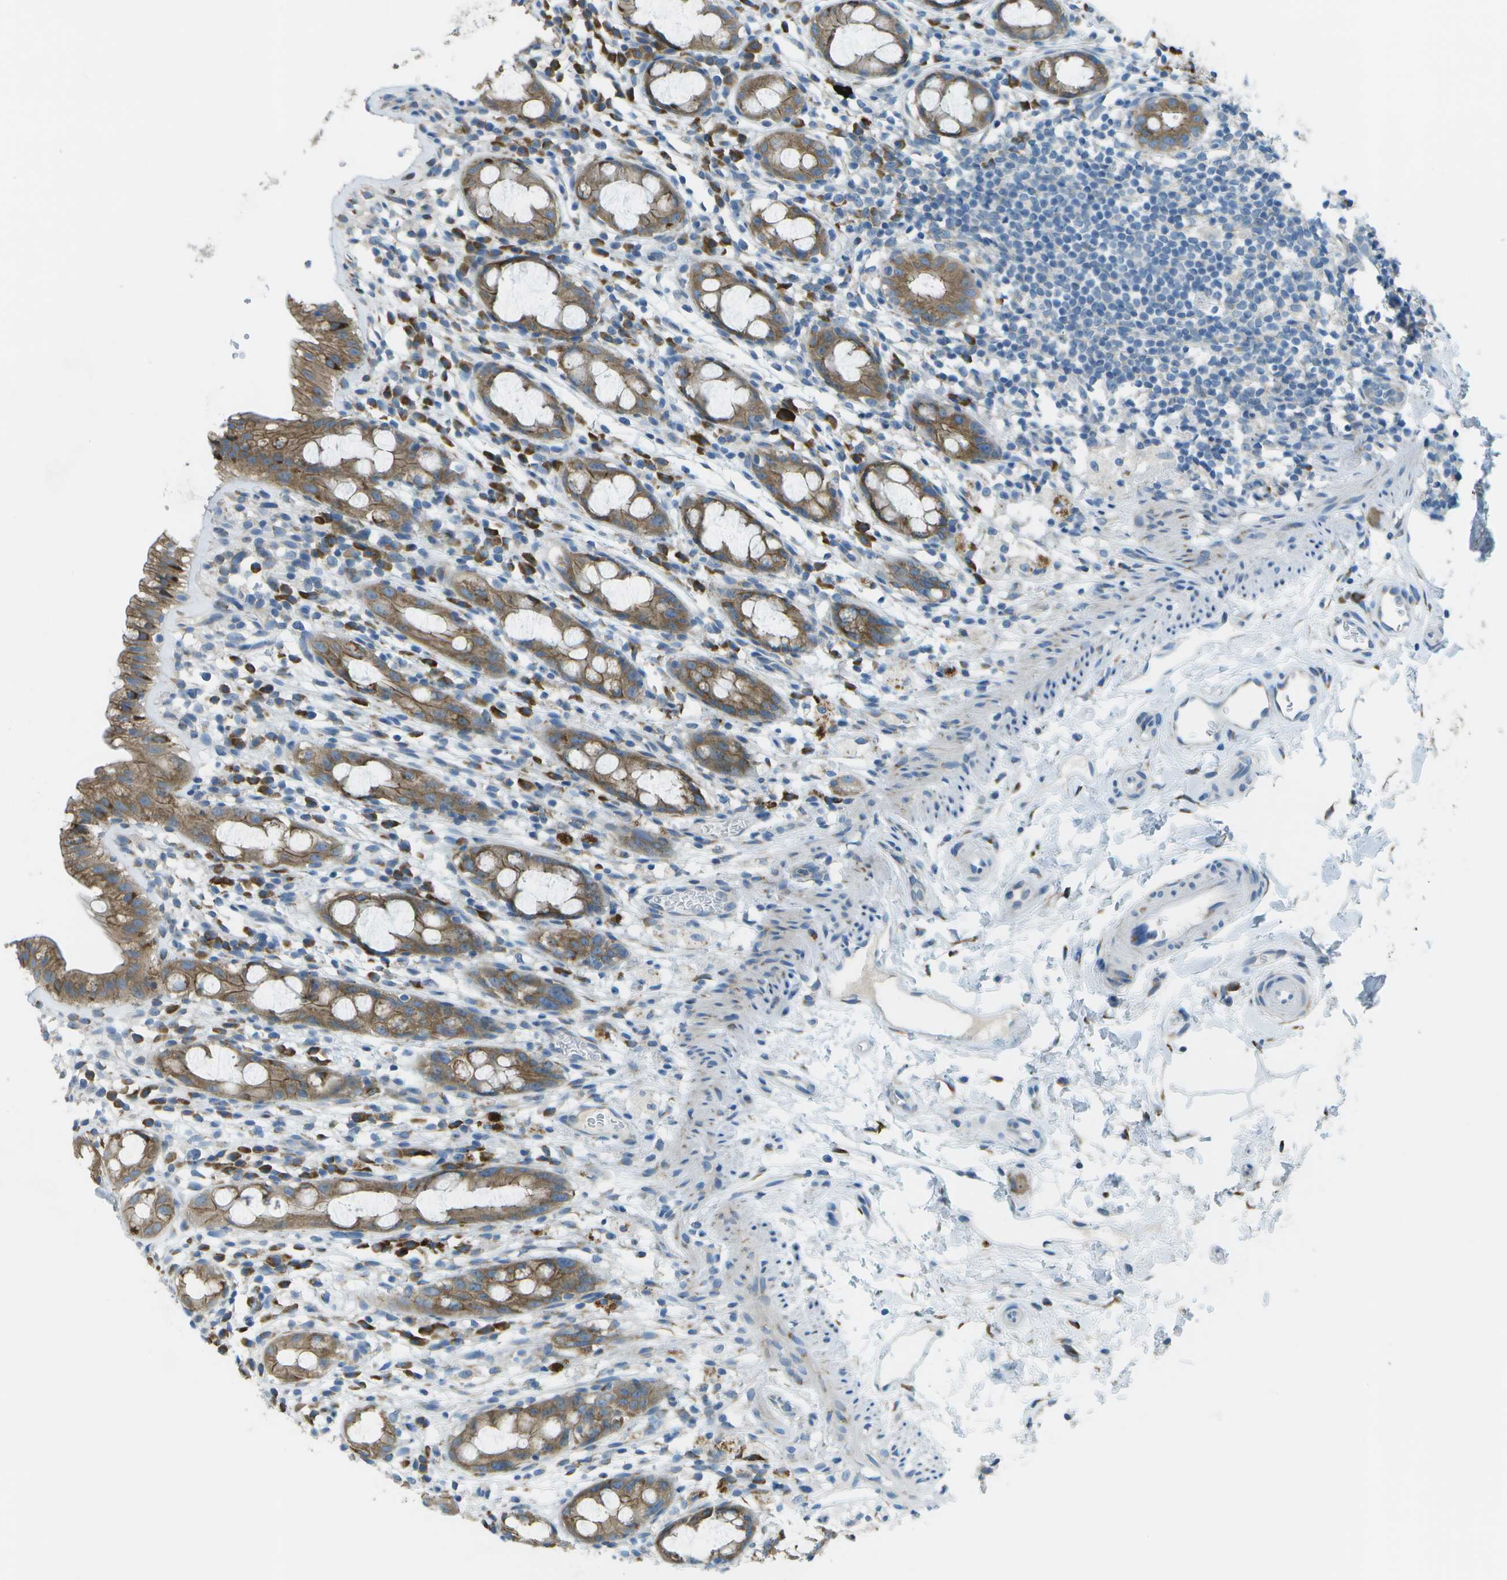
{"staining": {"intensity": "moderate", "quantity": ">75%", "location": "cytoplasmic/membranous"}, "tissue": "rectum", "cell_type": "Glandular cells", "image_type": "normal", "snomed": [{"axis": "morphology", "description": "Normal tissue, NOS"}, {"axis": "topography", "description": "Rectum"}], "caption": "Immunohistochemistry (IHC) of unremarkable rectum shows medium levels of moderate cytoplasmic/membranous expression in about >75% of glandular cells. The staining was performed using DAB, with brown indicating positive protein expression. Nuclei are stained blue with hematoxylin.", "gene": "KCTD3", "patient": {"sex": "male", "age": 44}}